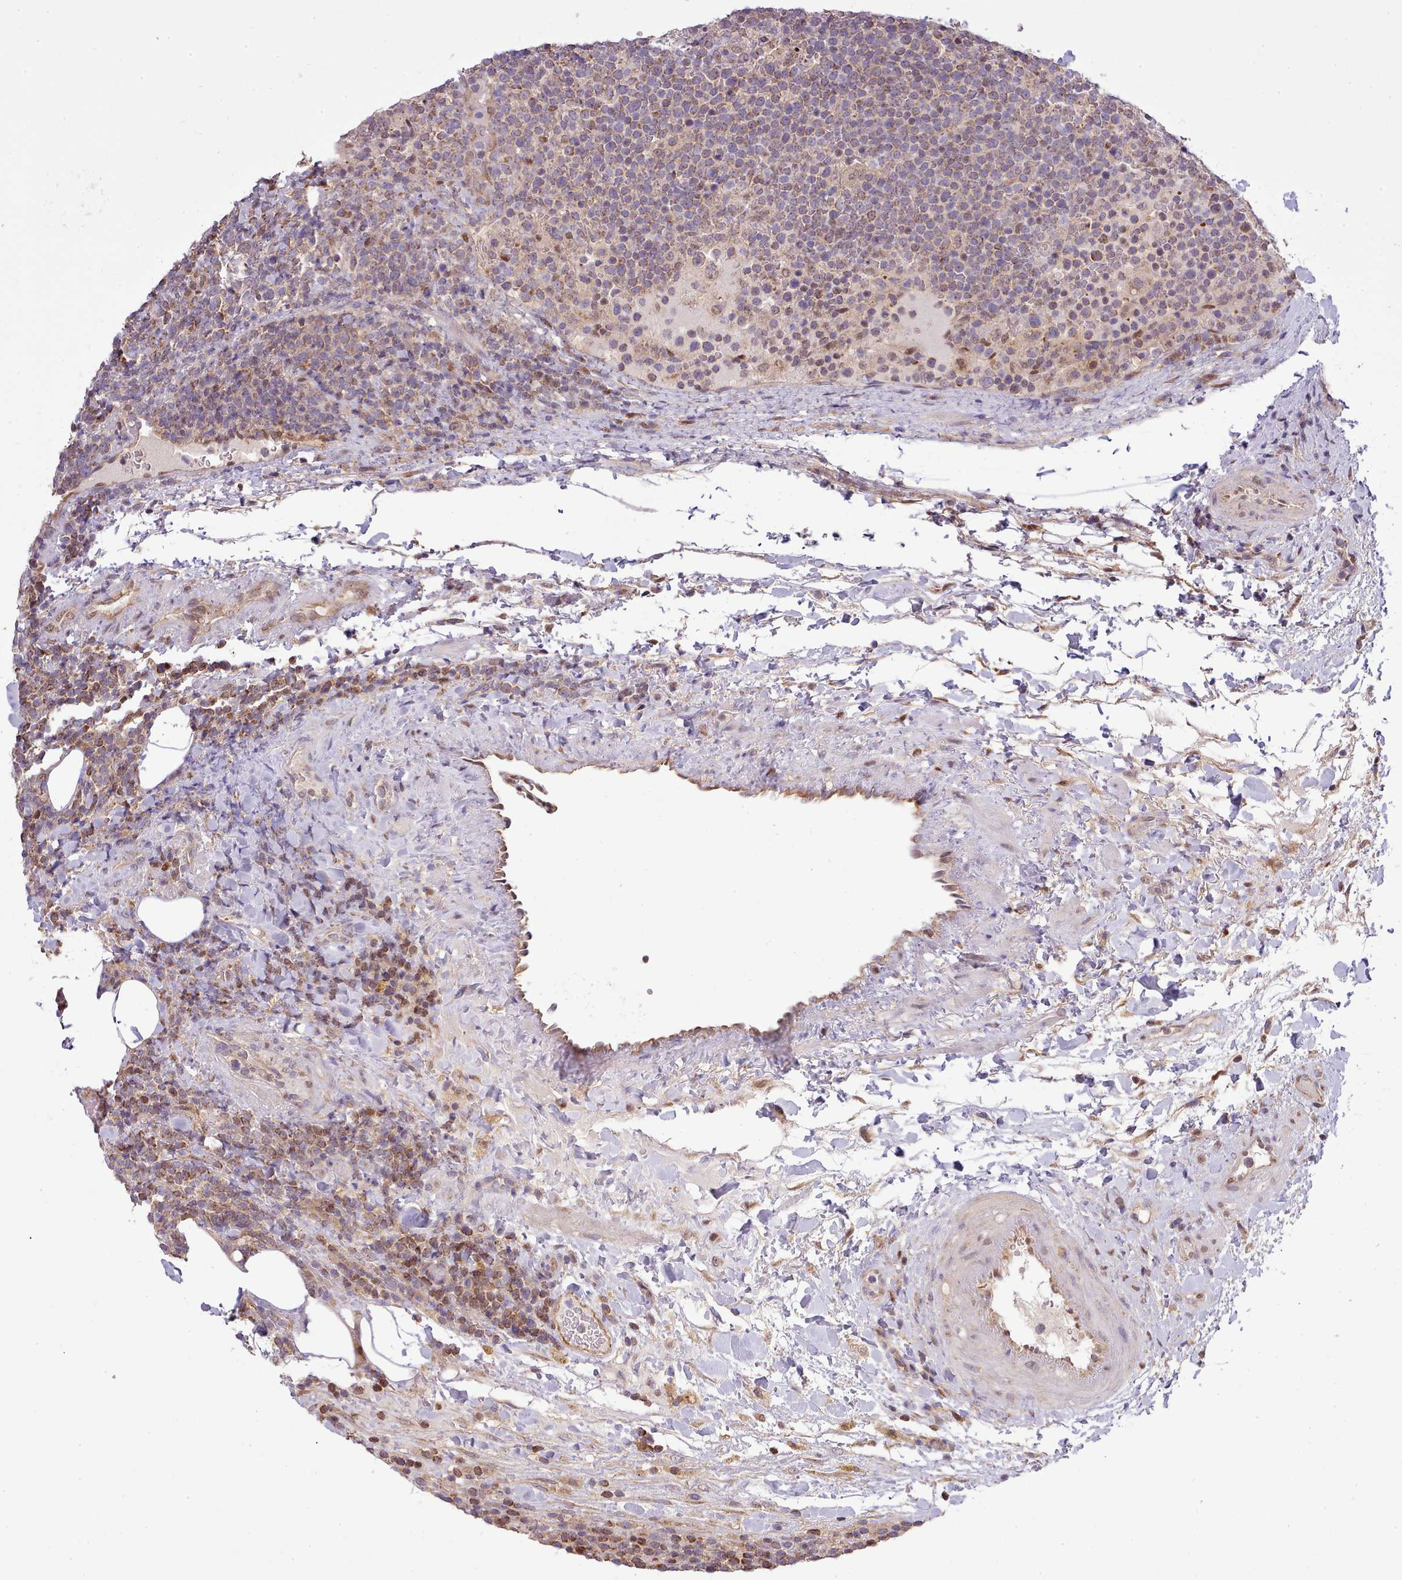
{"staining": {"intensity": "moderate", "quantity": "<25%", "location": "cytoplasmic/membranous"}, "tissue": "lymphoma", "cell_type": "Tumor cells", "image_type": "cancer", "snomed": [{"axis": "morphology", "description": "Malignant lymphoma, non-Hodgkin's type, High grade"}, {"axis": "topography", "description": "Lymph node"}], "caption": "Protein analysis of malignant lymphoma, non-Hodgkin's type (high-grade) tissue shows moderate cytoplasmic/membranous staining in approximately <25% of tumor cells.", "gene": "ARL2BP", "patient": {"sex": "male", "age": 61}}